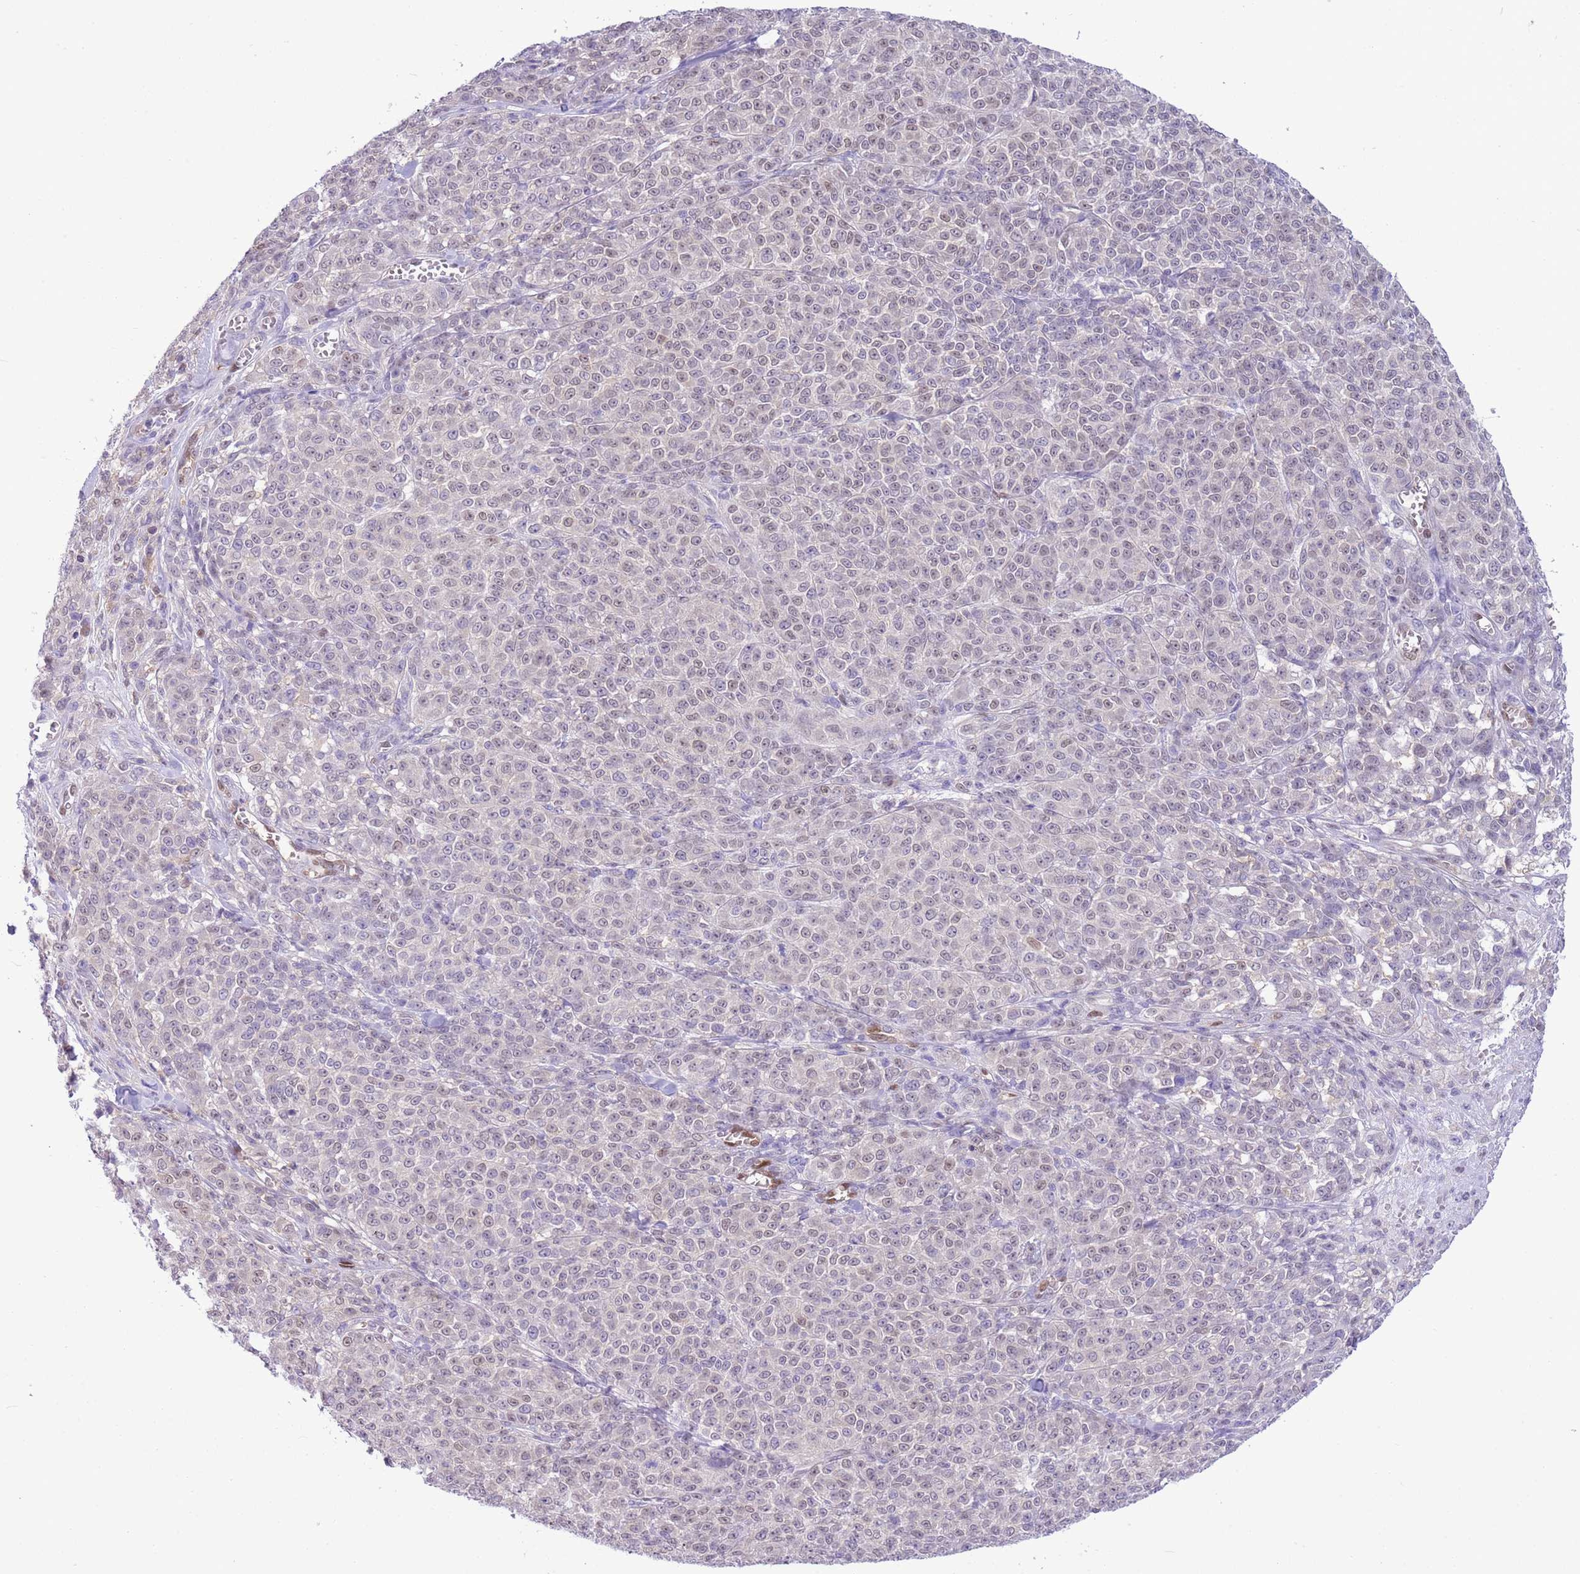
{"staining": {"intensity": "weak", "quantity": "<25%", "location": "nuclear"}, "tissue": "melanoma", "cell_type": "Tumor cells", "image_type": "cancer", "snomed": [{"axis": "morphology", "description": "Normal tissue, NOS"}, {"axis": "morphology", "description": "Malignant melanoma, NOS"}, {"axis": "topography", "description": "Skin"}], "caption": "Melanoma was stained to show a protein in brown. There is no significant positivity in tumor cells. (Brightfield microscopy of DAB immunohistochemistry at high magnification).", "gene": "DDI2", "patient": {"sex": "female", "age": 34}}